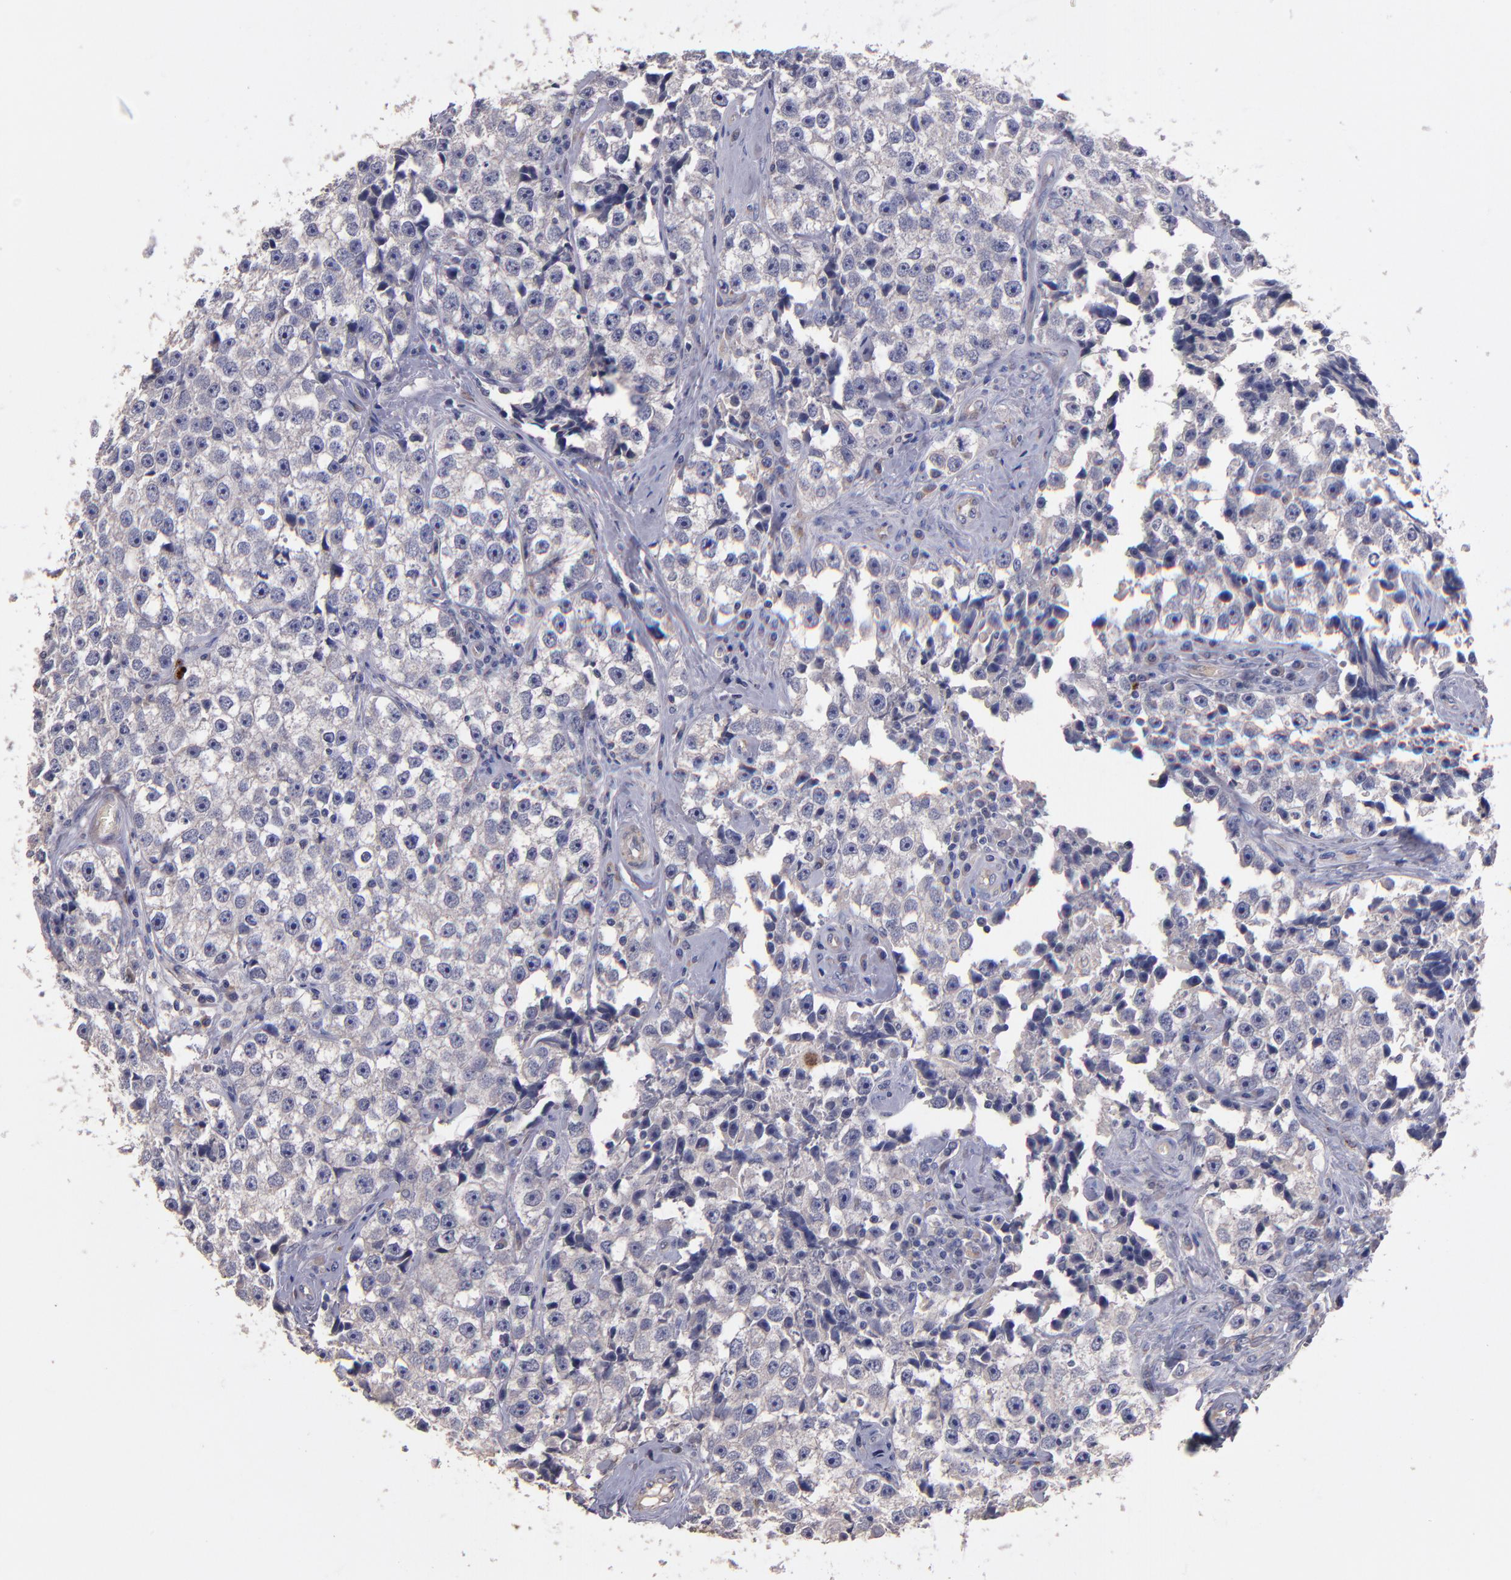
{"staining": {"intensity": "negative", "quantity": "none", "location": "none"}, "tissue": "testis cancer", "cell_type": "Tumor cells", "image_type": "cancer", "snomed": [{"axis": "morphology", "description": "Seminoma, NOS"}, {"axis": "topography", "description": "Testis"}], "caption": "An IHC photomicrograph of seminoma (testis) is shown. There is no staining in tumor cells of seminoma (testis).", "gene": "MAGEE1", "patient": {"sex": "male", "age": 32}}